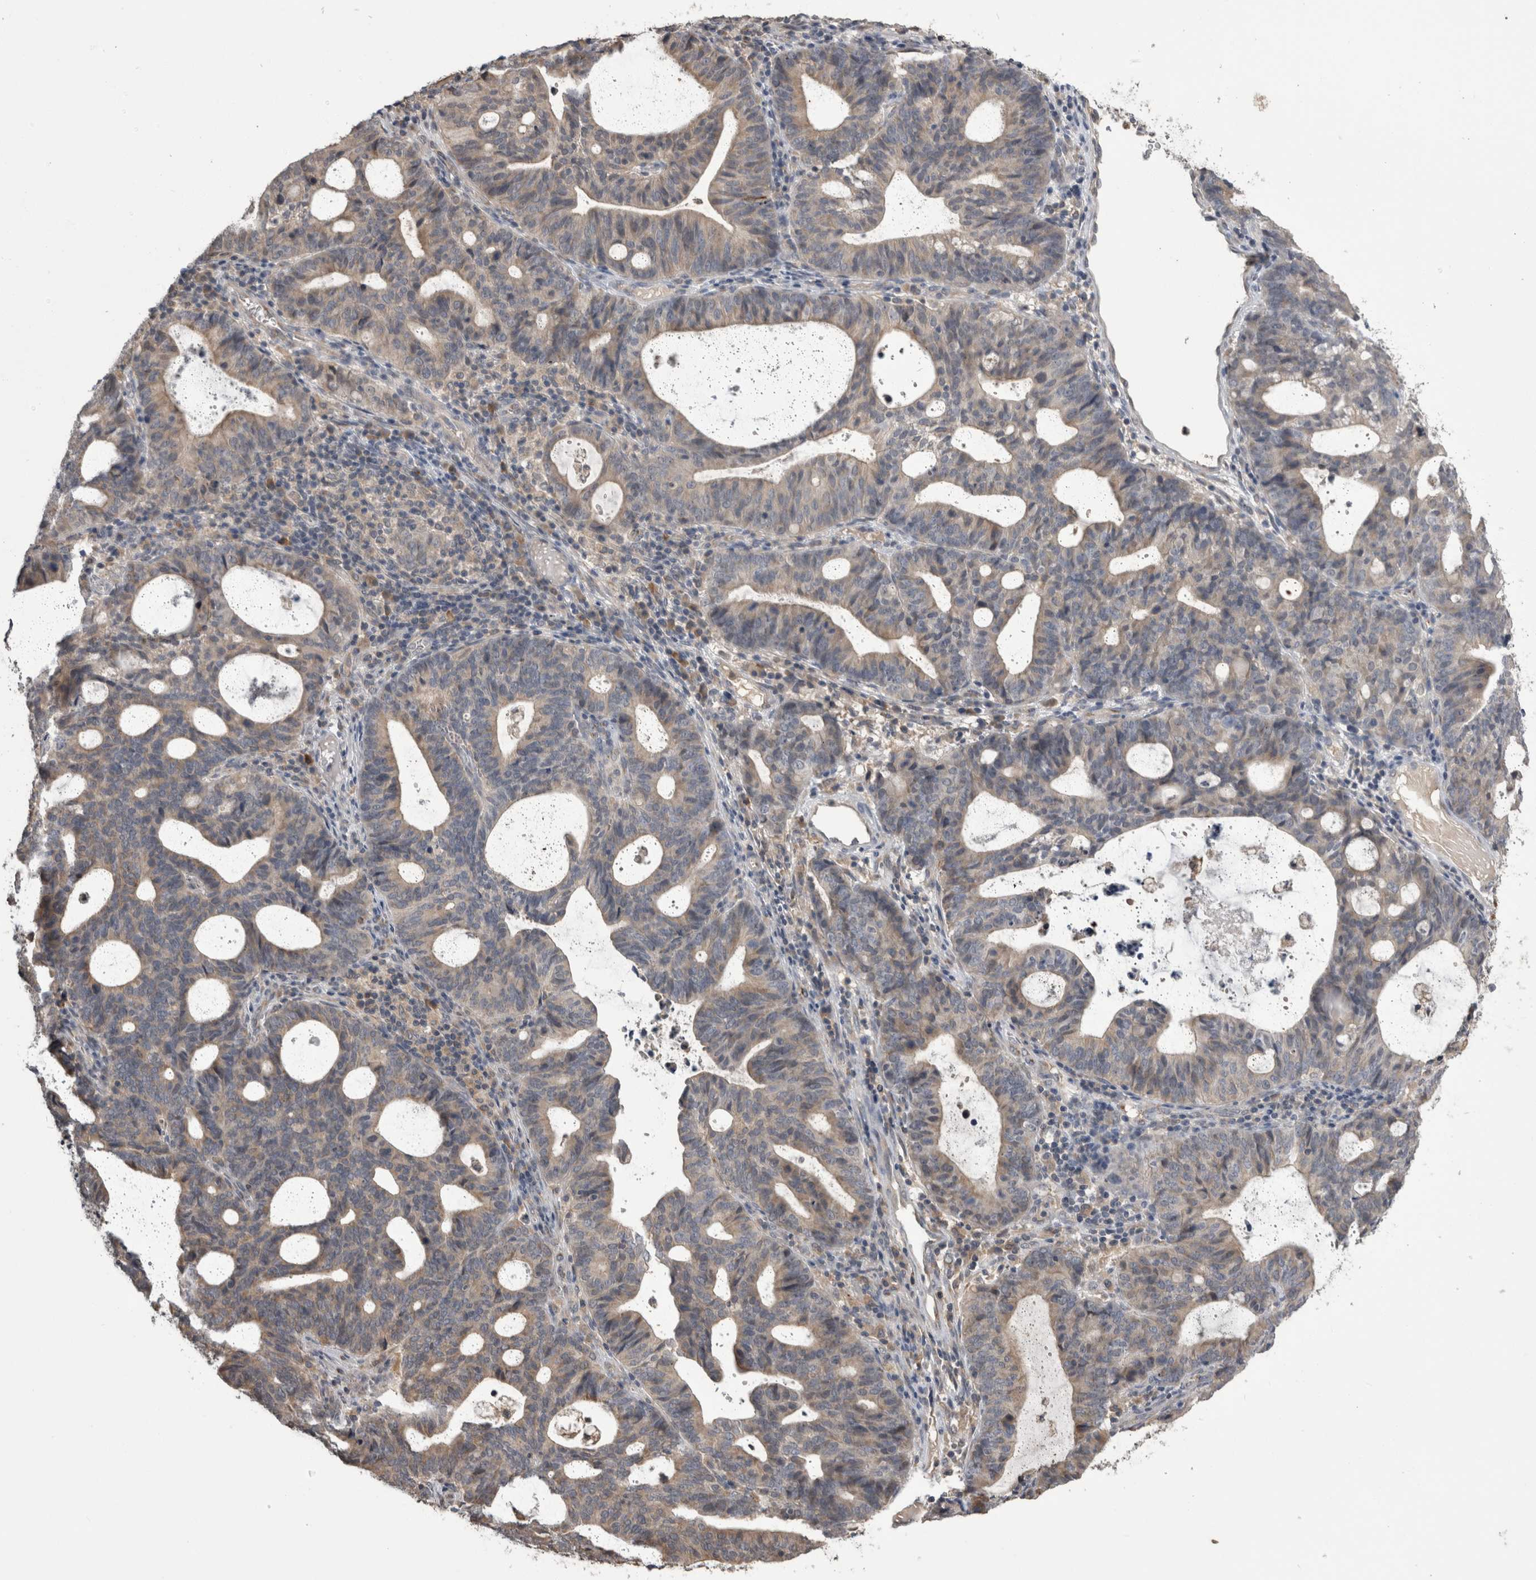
{"staining": {"intensity": "weak", "quantity": "25%-75%", "location": "cytoplasmic/membranous"}, "tissue": "endometrial cancer", "cell_type": "Tumor cells", "image_type": "cancer", "snomed": [{"axis": "morphology", "description": "Adenocarcinoma, NOS"}, {"axis": "topography", "description": "Uterus"}], "caption": "Protein staining displays weak cytoplasmic/membranous expression in approximately 25%-75% of tumor cells in endometrial adenocarcinoma. The staining is performed using DAB (3,3'-diaminobenzidine) brown chromogen to label protein expression. The nuclei are counter-stained blue using hematoxylin.", "gene": "ANXA13", "patient": {"sex": "female", "age": 83}}